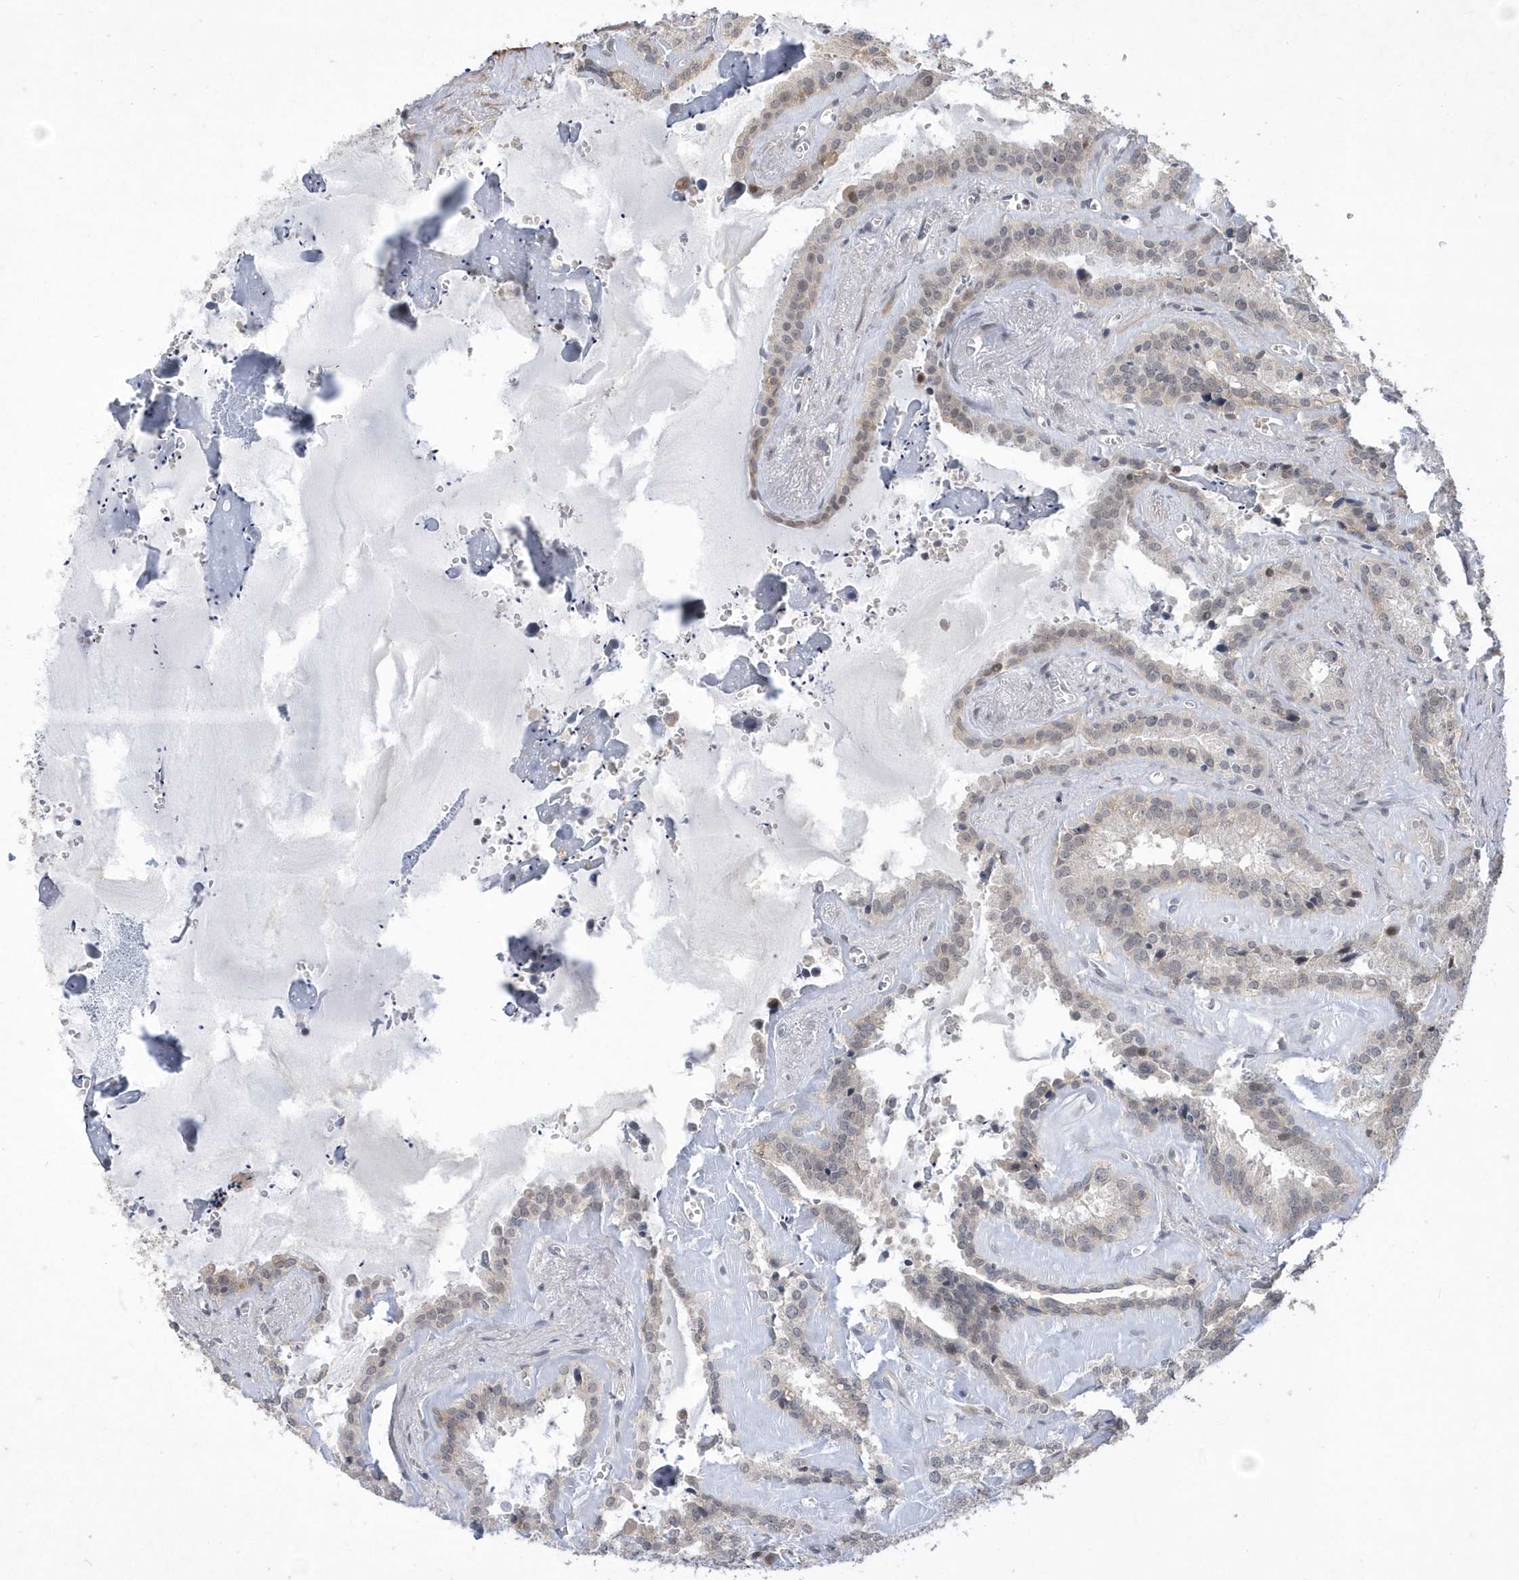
{"staining": {"intensity": "weak", "quantity": "<25%", "location": "cytoplasmic/membranous,nuclear"}, "tissue": "seminal vesicle", "cell_type": "Glandular cells", "image_type": "normal", "snomed": [{"axis": "morphology", "description": "Normal tissue, NOS"}, {"axis": "topography", "description": "Prostate"}, {"axis": "topography", "description": "Seminal veicle"}], "caption": "IHC of unremarkable human seminal vesicle exhibits no staining in glandular cells.", "gene": "TSPEAR", "patient": {"sex": "male", "age": 59}}